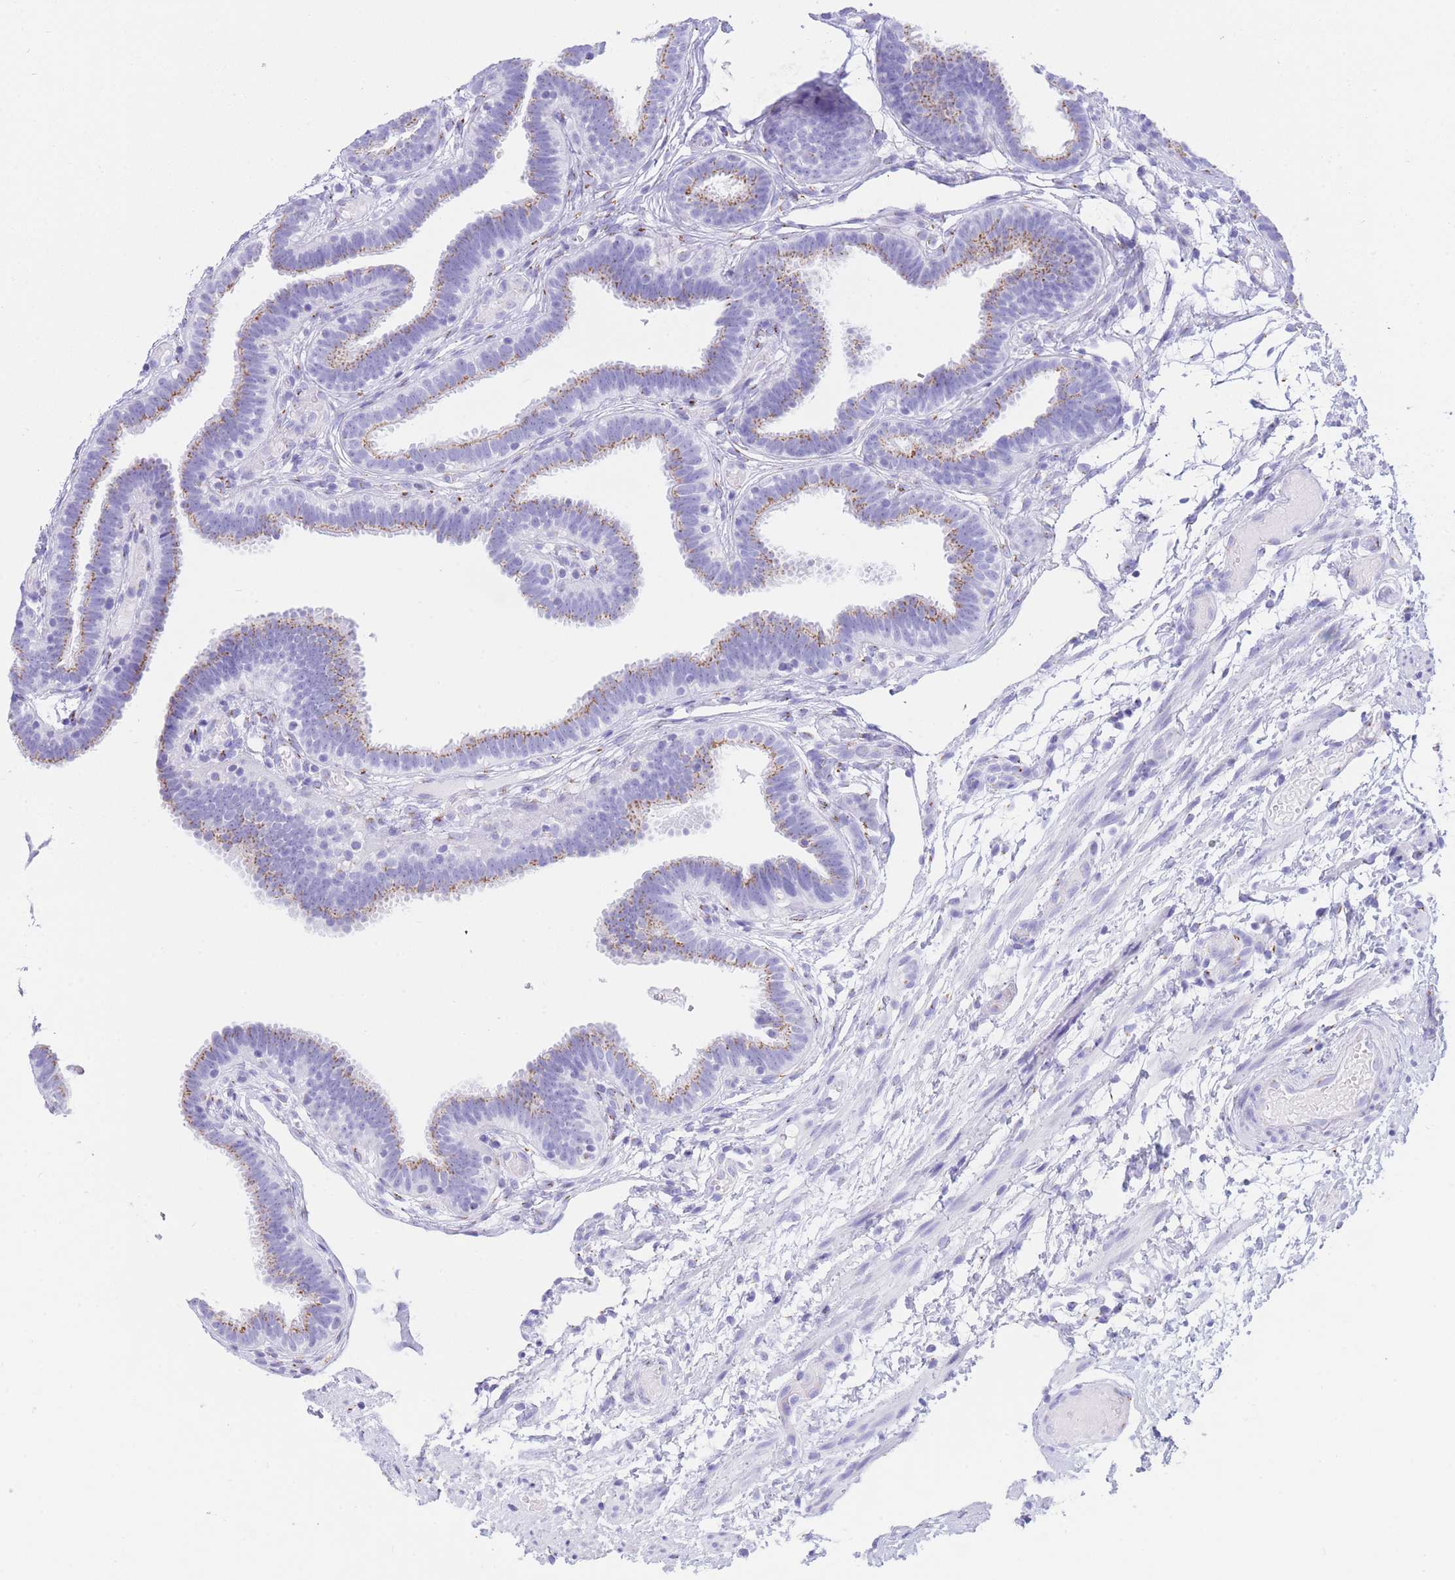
{"staining": {"intensity": "moderate", "quantity": "25%-75%", "location": "cytoplasmic/membranous"}, "tissue": "fallopian tube", "cell_type": "Glandular cells", "image_type": "normal", "snomed": [{"axis": "morphology", "description": "Normal tissue, NOS"}, {"axis": "topography", "description": "Fallopian tube"}], "caption": "Immunohistochemistry photomicrograph of normal fallopian tube stained for a protein (brown), which demonstrates medium levels of moderate cytoplasmic/membranous expression in approximately 25%-75% of glandular cells.", "gene": "FAM3C", "patient": {"sex": "female", "age": 37}}